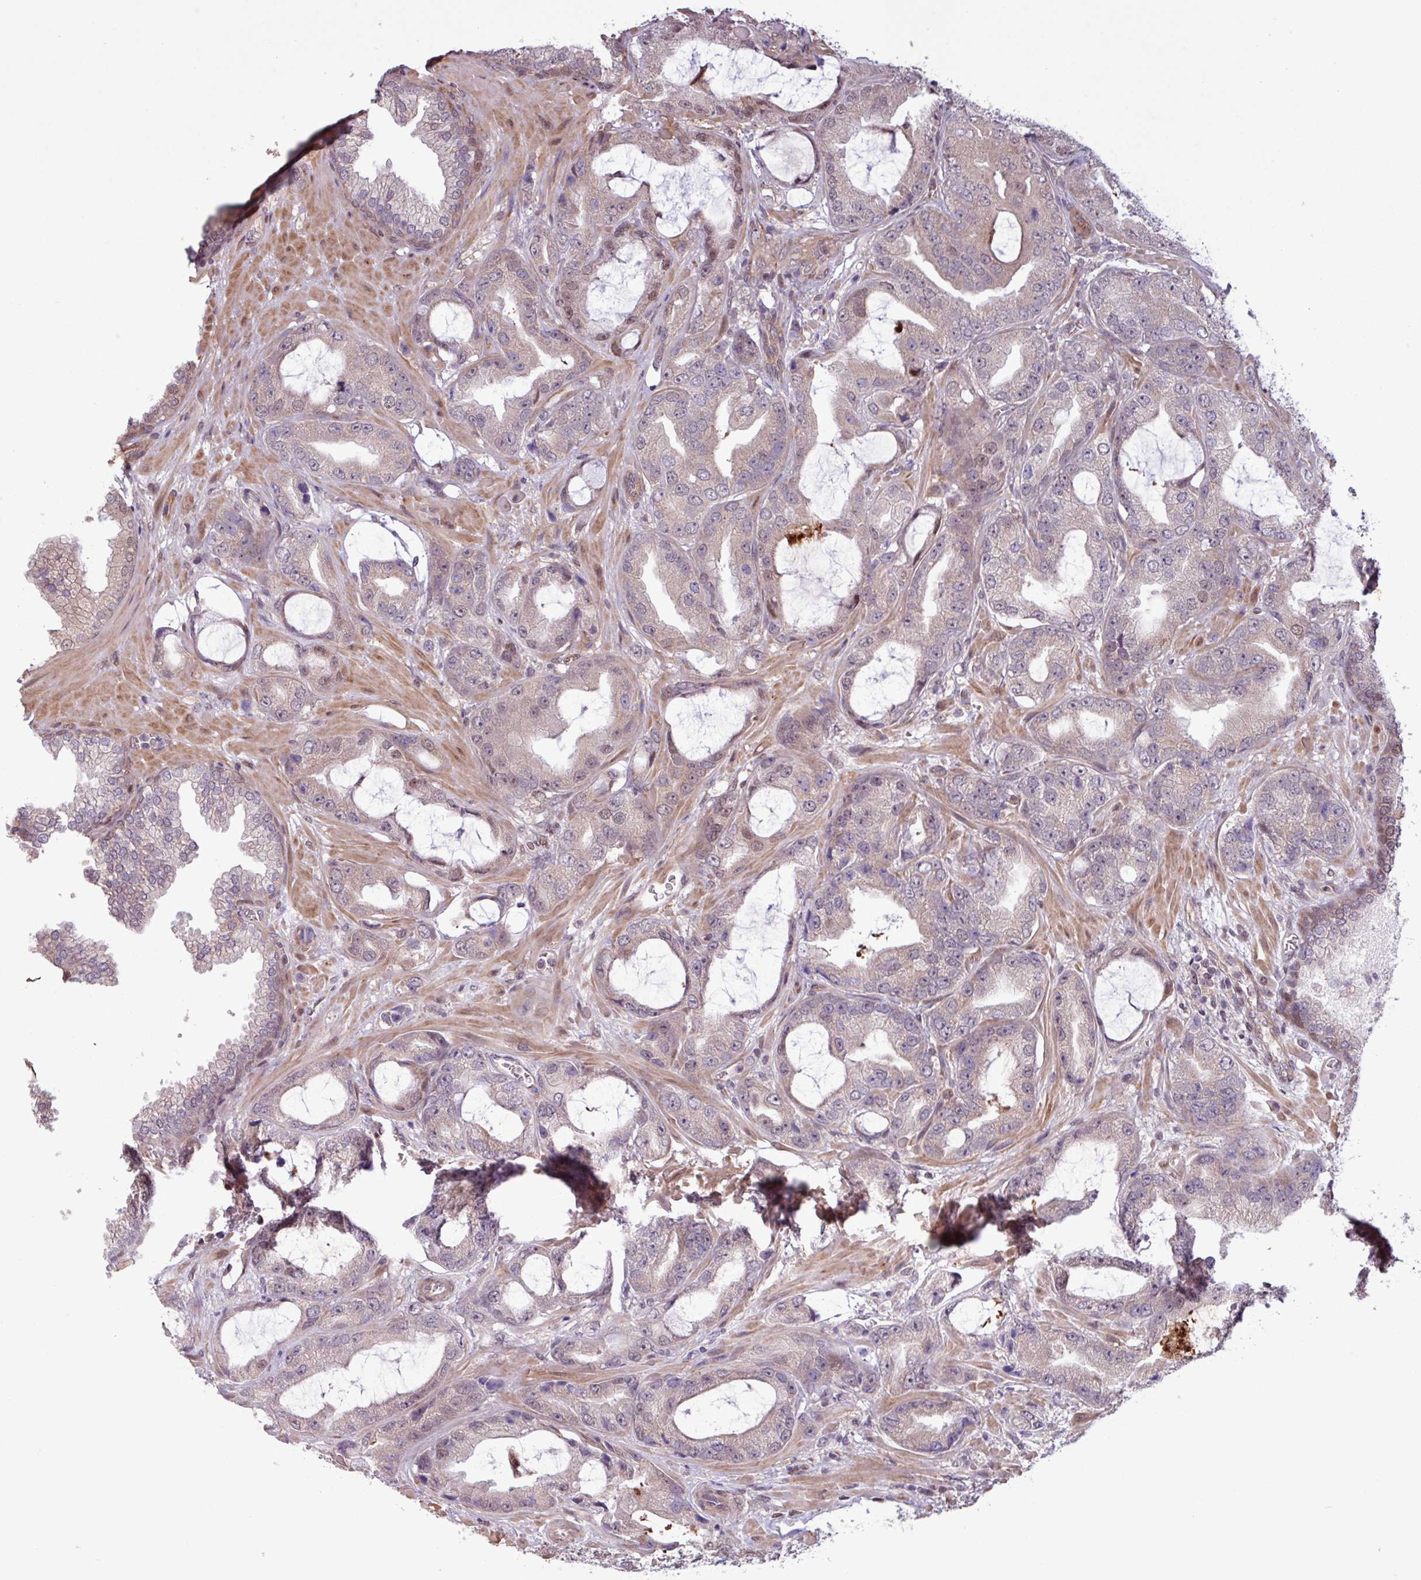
{"staining": {"intensity": "weak", "quantity": "<25%", "location": "cytoplasmic/membranous,nuclear"}, "tissue": "prostate cancer", "cell_type": "Tumor cells", "image_type": "cancer", "snomed": [{"axis": "morphology", "description": "Adenocarcinoma, High grade"}, {"axis": "topography", "description": "Prostate"}], "caption": "IHC photomicrograph of human prostate cancer (high-grade adenocarcinoma) stained for a protein (brown), which reveals no staining in tumor cells. Nuclei are stained in blue.", "gene": "PDPR", "patient": {"sex": "male", "age": 68}}